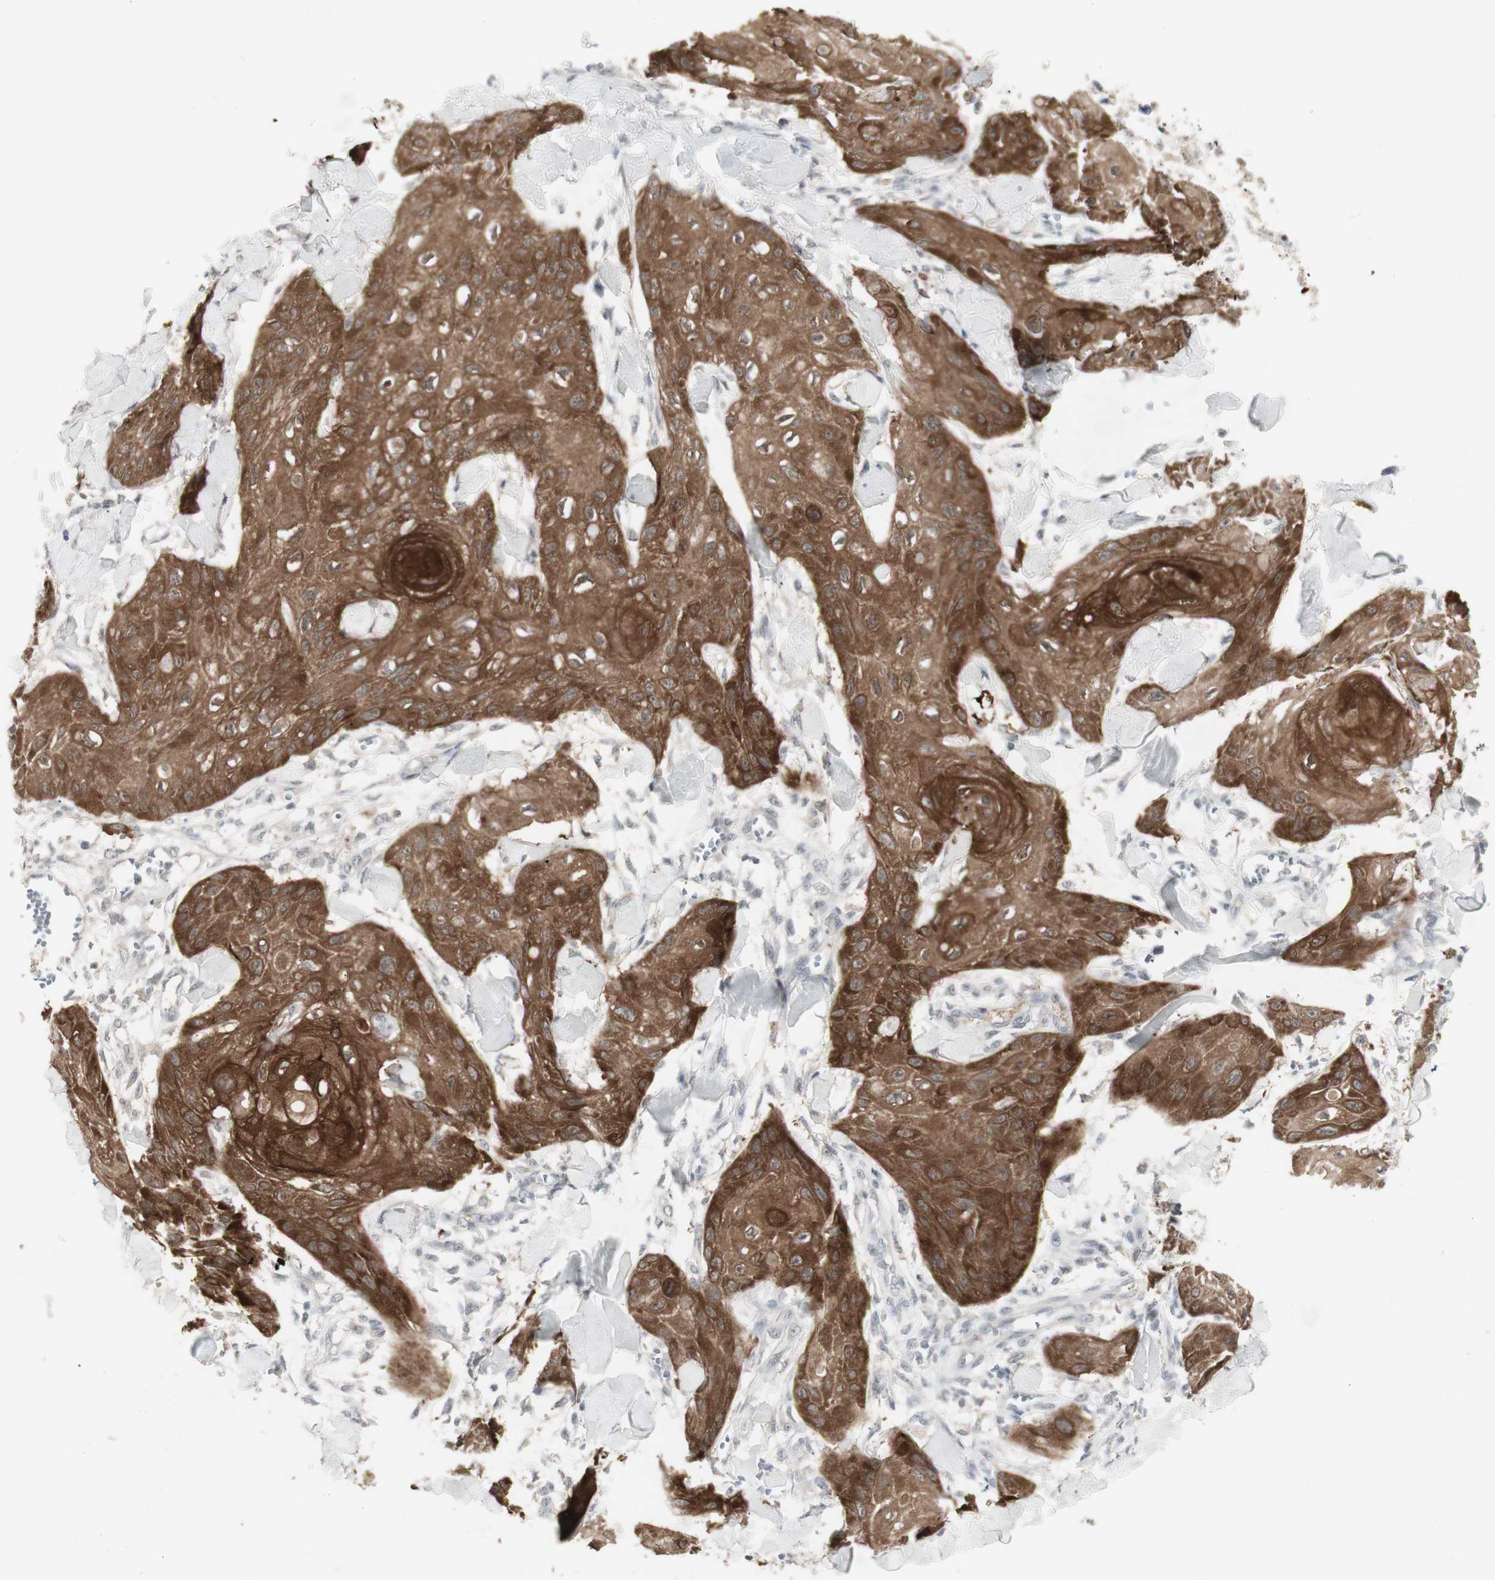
{"staining": {"intensity": "strong", "quantity": ">75%", "location": "cytoplasmic/membranous"}, "tissue": "skin cancer", "cell_type": "Tumor cells", "image_type": "cancer", "snomed": [{"axis": "morphology", "description": "Squamous cell carcinoma, NOS"}, {"axis": "topography", "description": "Skin"}], "caption": "Skin squamous cell carcinoma tissue displays strong cytoplasmic/membranous expression in approximately >75% of tumor cells", "gene": "C1orf116", "patient": {"sex": "male", "age": 74}}